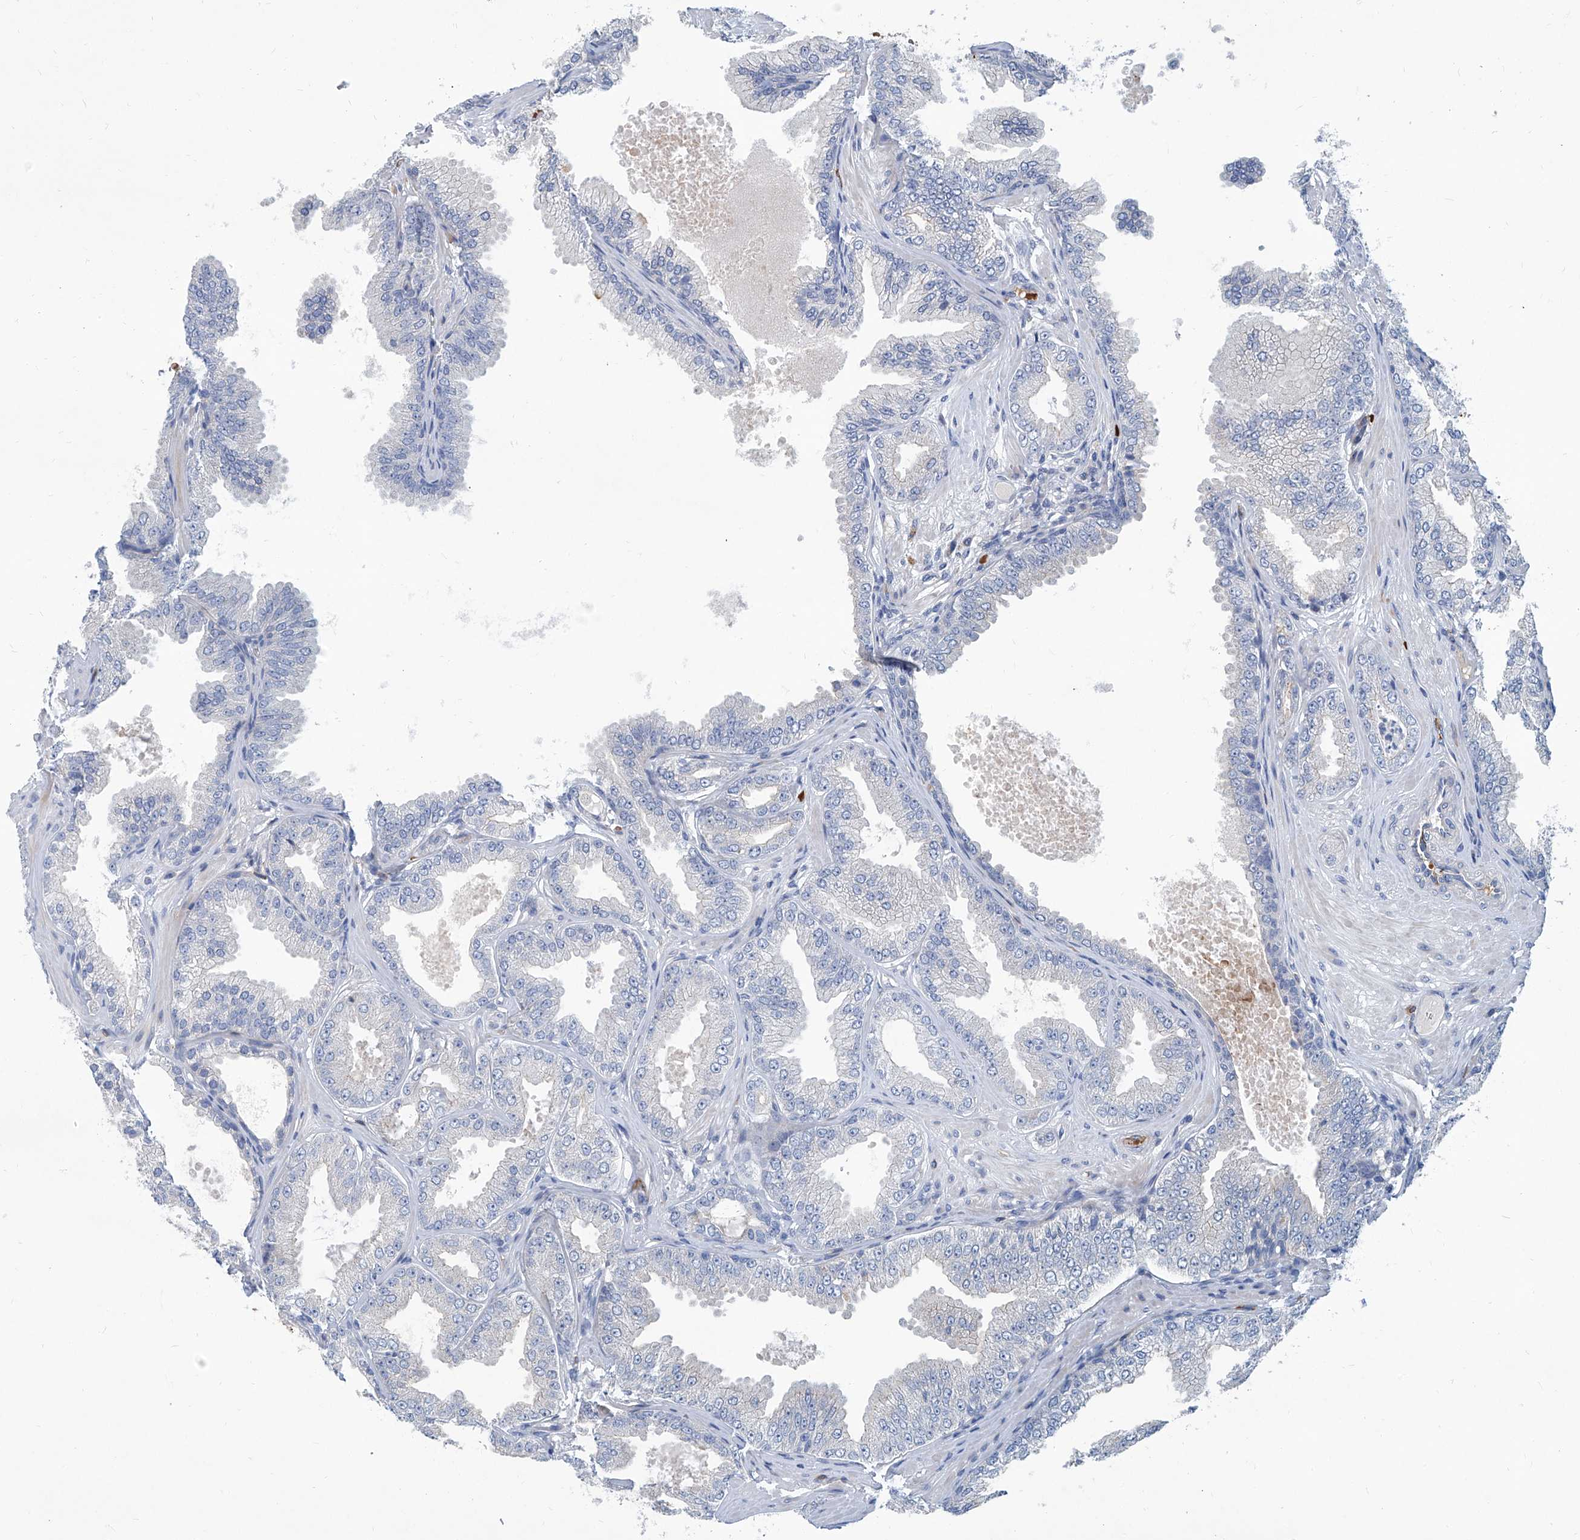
{"staining": {"intensity": "negative", "quantity": "none", "location": "none"}, "tissue": "prostate cancer", "cell_type": "Tumor cells", "image_type": "cancer", "snomed": [{"axis": "morphology", "description": "Adenocarcinoma, Low grade"}, {"axis": "topography", "description": "Prostate"}], "caption": "Human adenocarcinoma (low-grade) (prostate) stained for a protein using immunohistochemistry reveals no positivity in tumor cells.", "gene": "FPR2", "patient": {"sex": "male", "age": 63}}